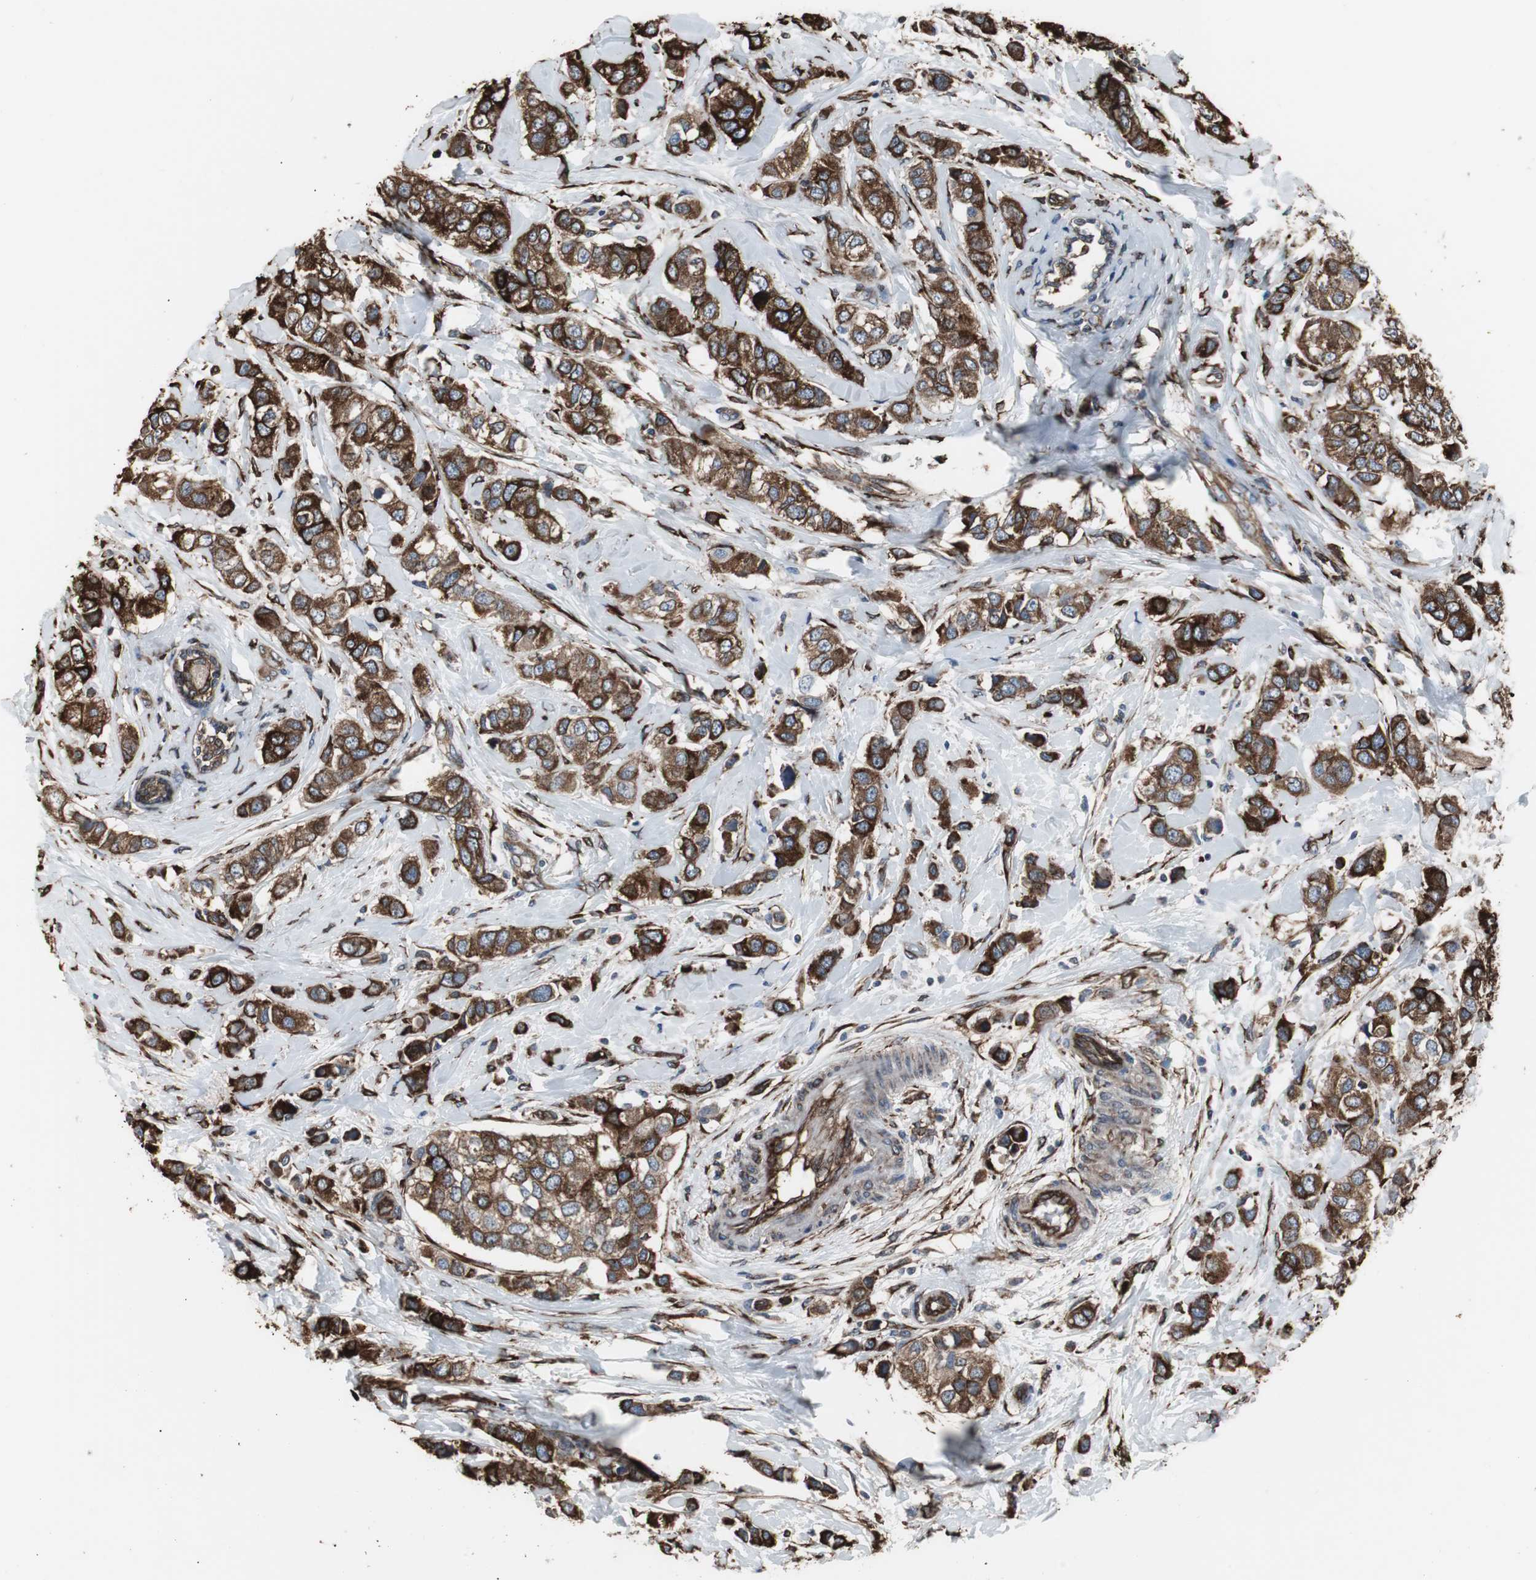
{"staining": {"intensity": "strong", "quantity": ">75%", "location": "cytoplasmic/membranous"}, "tissue": "breast cancer", "cell_type": "Tumor cells", "image_type": "cancer", "snomed": [{"axis": "morphology", "description": "Duct carcinoma"}, {"axis": "topography", "description": "Breast"}], "caption": "Infiltrating ductal carcinoma (breast) tissue demonstrates strong cytoplasmic/membranous positivity in about >75% of tumor cells", "gene": "CALU", "patient": {"sex": "female", "age": 50}}